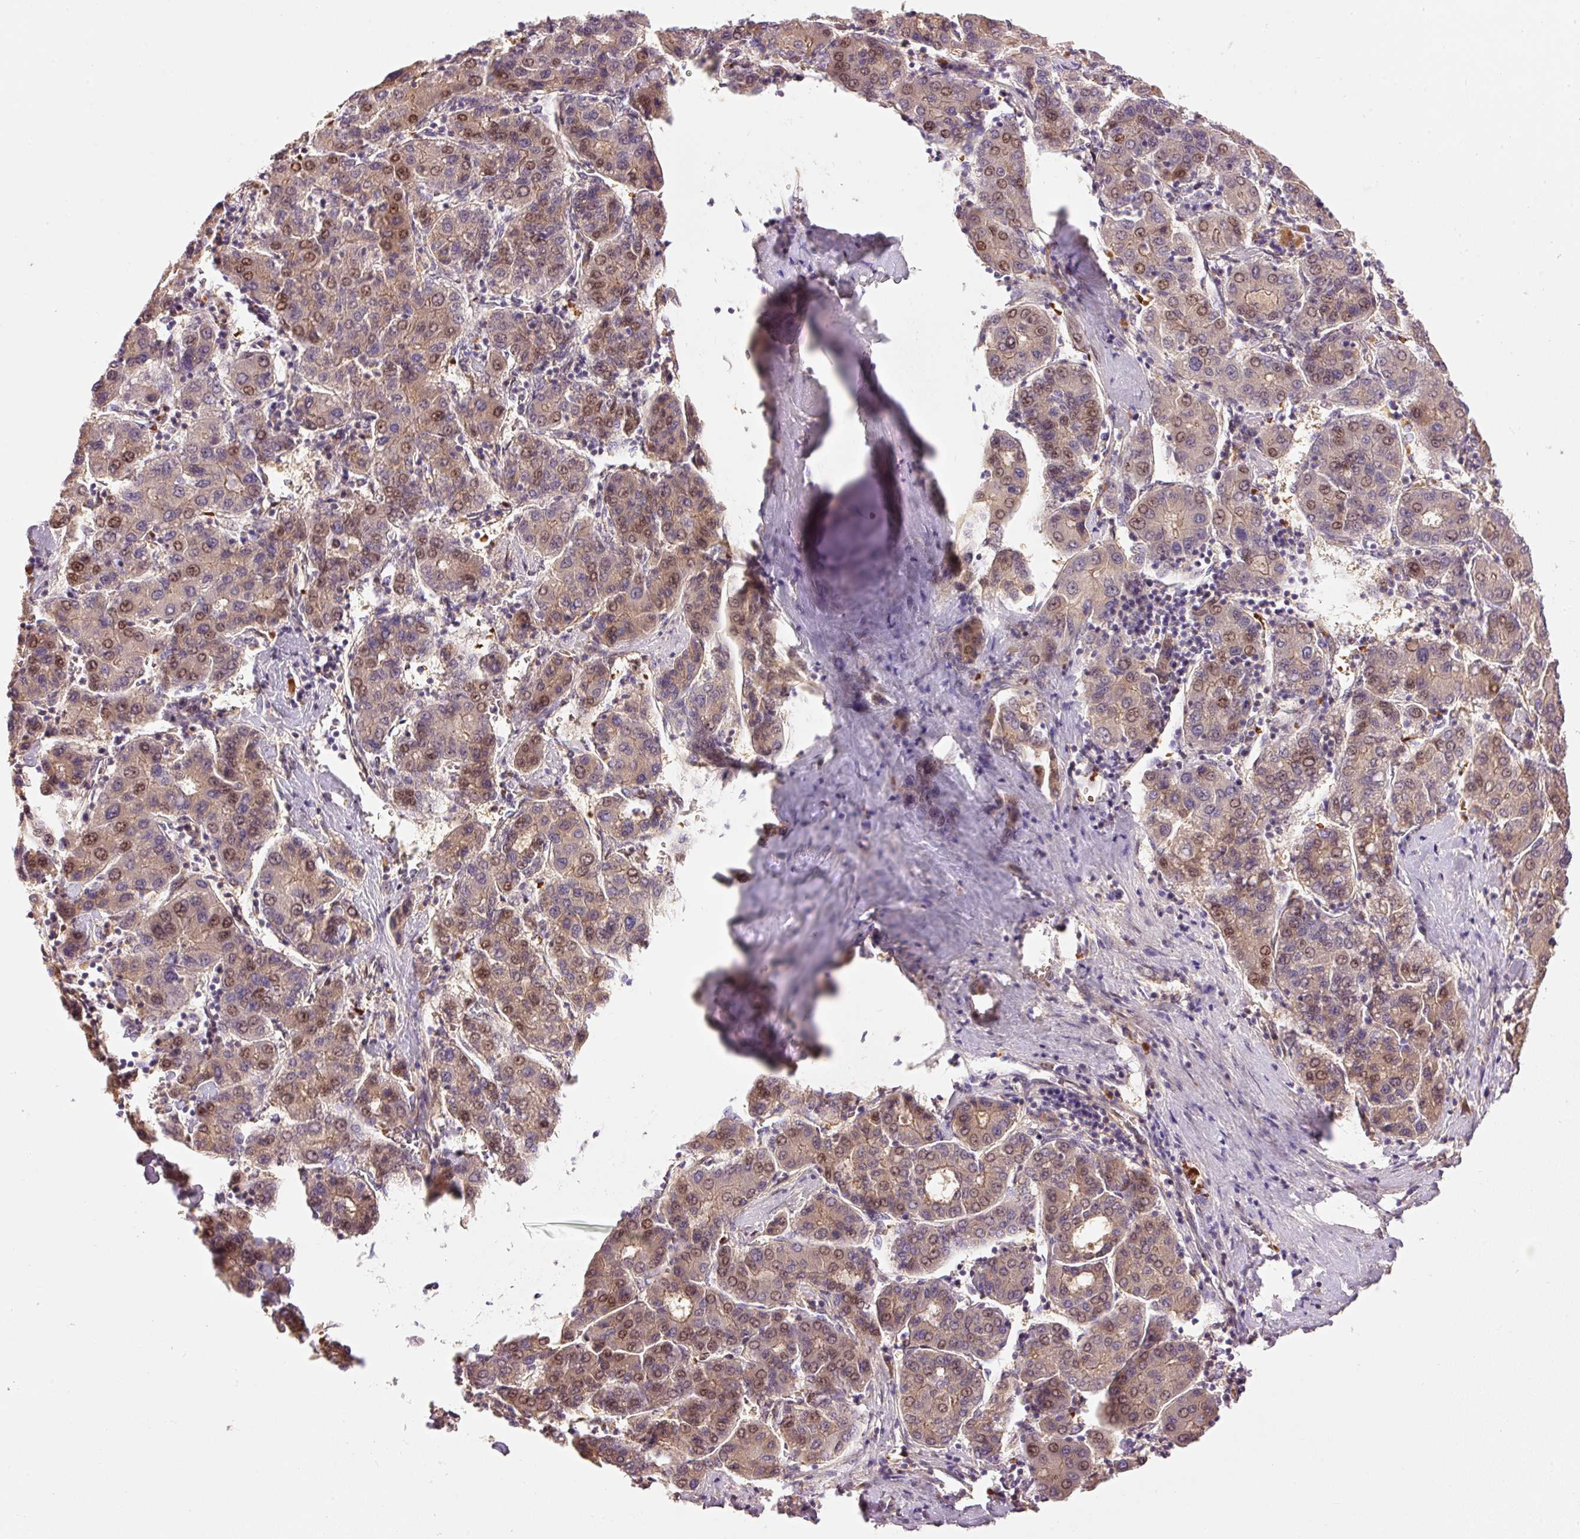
{"staining": {"intensity": "moderate", "quantity": "25%-75%", "location": "cytoplasmic/membranous,nuclear"}, "tissue": "liver cancer", "cell_type": "Tumor cells", "image_type": "cancer", "snomed": [{"axis": "morphology", "description": "Carcinoma, Hepatocellular, NOS"}, {"axis": "topography", "description": "Liver"}], "caption": "Liver hepatocellular carcinoma was stained to show a protein in brown. There is medium levels of moderate cytoplasmic/membranous and nuclear expression in about 25%-75% of tumor cells.", "gene": "CMTM8", "patient": {"sex": "male", "age": 65}}